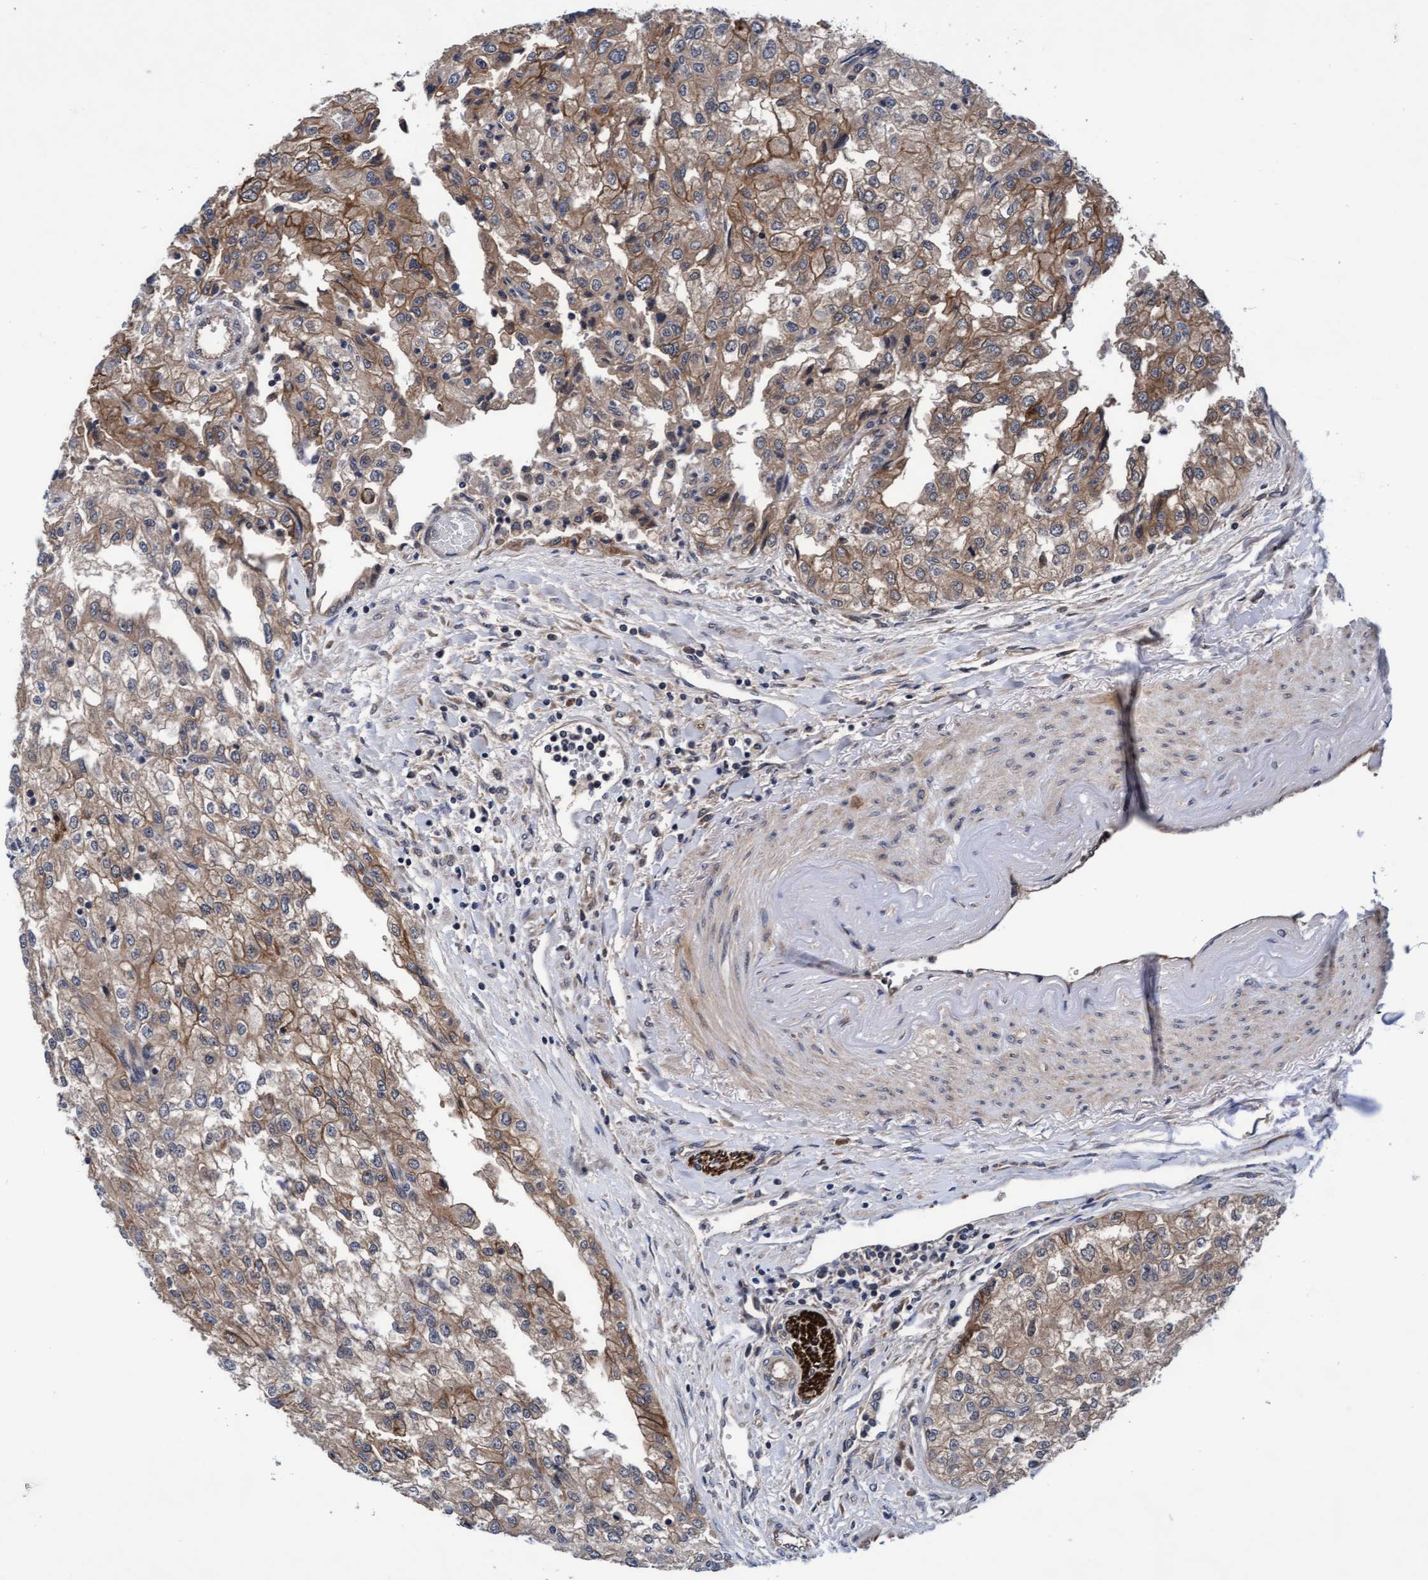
{"staining": {"intensity": "moderate", "quantity": "25%-75%", "location": "cytoplasmic/membranous"}, "tissue": "renal cancer", "cell_type": "Tumor cells", "image_type": "cancer", "snomed": [{"axis": "morphology", "description": "Adenocarcinoma, NOS"}, {"axis": "topography", "description": "Kidney"}], "caption": "IHC photomicrograph of human adenocarcinoma (renal) stained for a protein (brown), which demonstrates medium levels of moderate cytoplasmic/membranous expression in approximately 25%-75% of tumor cells.", "gene": "EFCAB13", "patient": {"sex": "female", "age": 54}}